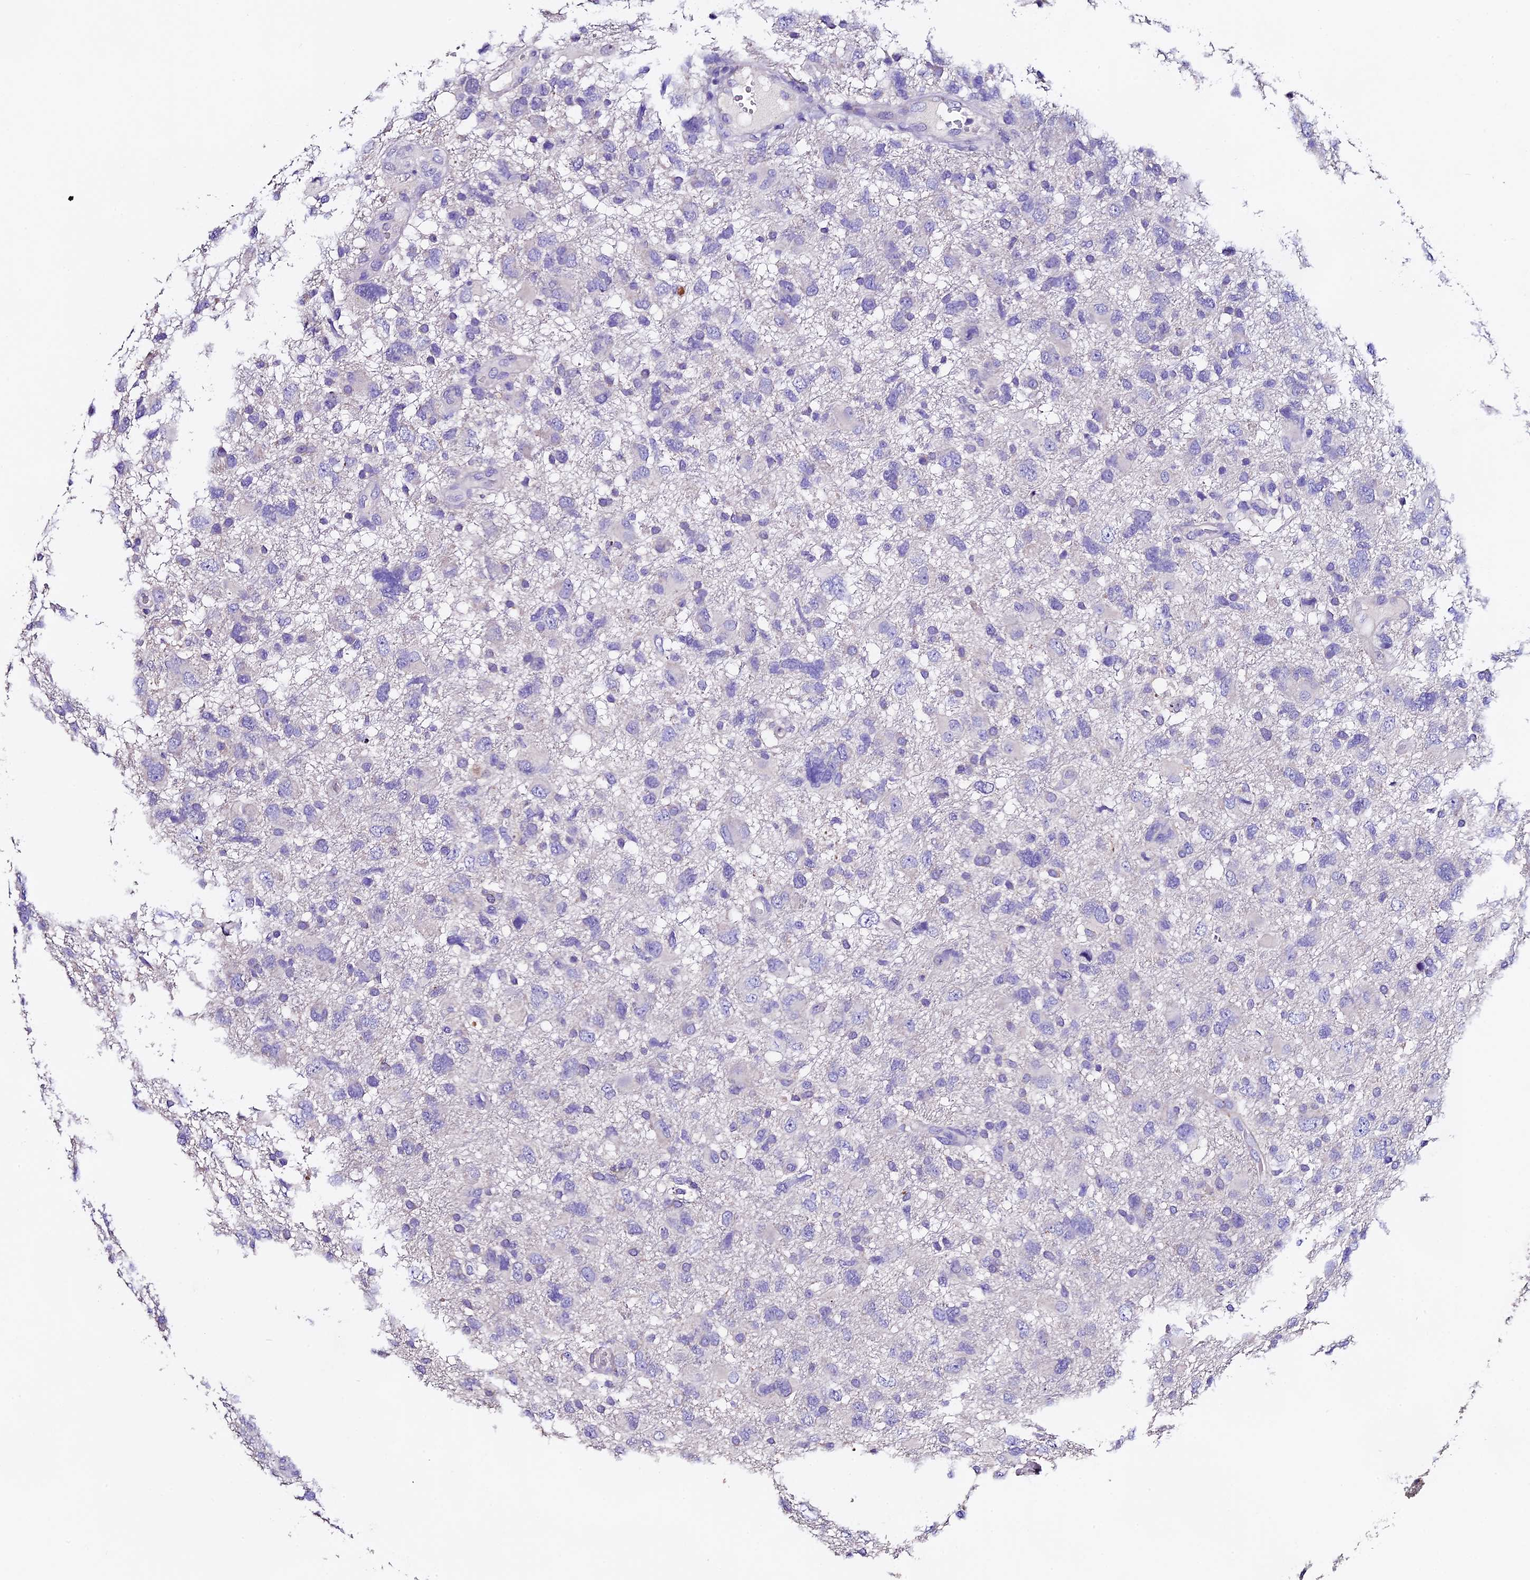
{"staining": {"intensity": "negative", "quantity": "none", "location": "none"}, "tissue": "glioma", "cell_type": "Tumor cells", "image_type": "cancer", "snomed": [{"axis": "morphology", "description": "Glioma, malignant, High grade"}, {"axis": "topography", "description": "Brain"}], "caption": "Immunohistochemistry (IHC) of malignant high-grade glioma demonstrates no positivity in tumor cells.", "gene": "FBXW9", "patient": {"sex": "male", "age": 61}}